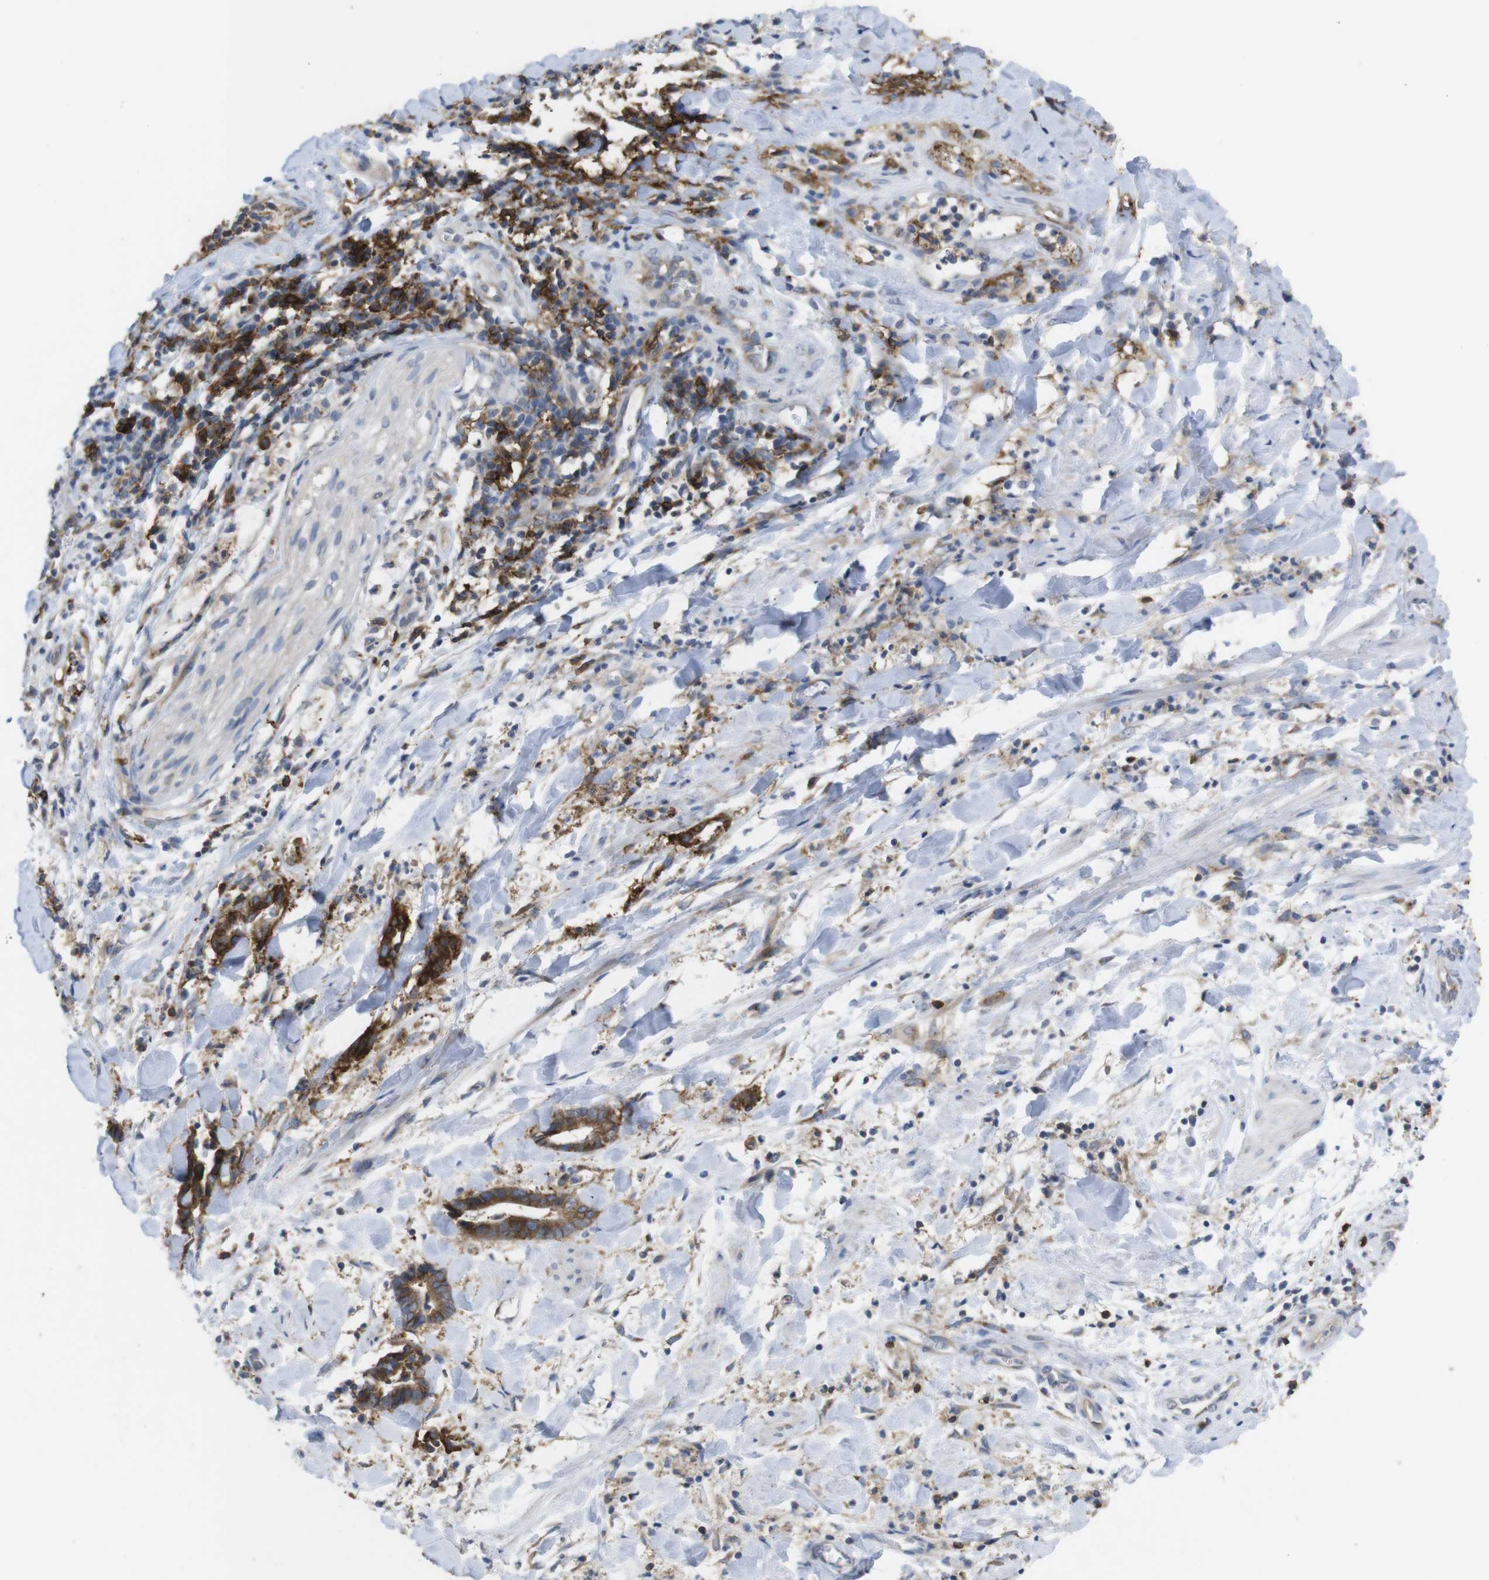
{"staining": {"intensity": "strong", "quantity": ">75%", "location": "cytoplasmic/membranous"}, "tissue": "cervical cancer", "cell_type": "Tumor cells", "image_type": "cancer", "snomed": [{"axis": "morphology", "description": "Adenocarcinoma, NOS"}, {"axis": "topography", "description": "Cervix"}], "caption": "An immunohistochemistry image of neoplastic tissue is shown. Protein staining in brown highlights strong cytoplasmic/membranous positivity in adenocarcinoma (cervical) within tumor cells. (Stains: DAB in brown, nuclei in blue, Microscopy: brightfield microscopy at high magnification).", "gene": "CCR6", "patient": {"sex": "female", "age": 44}}